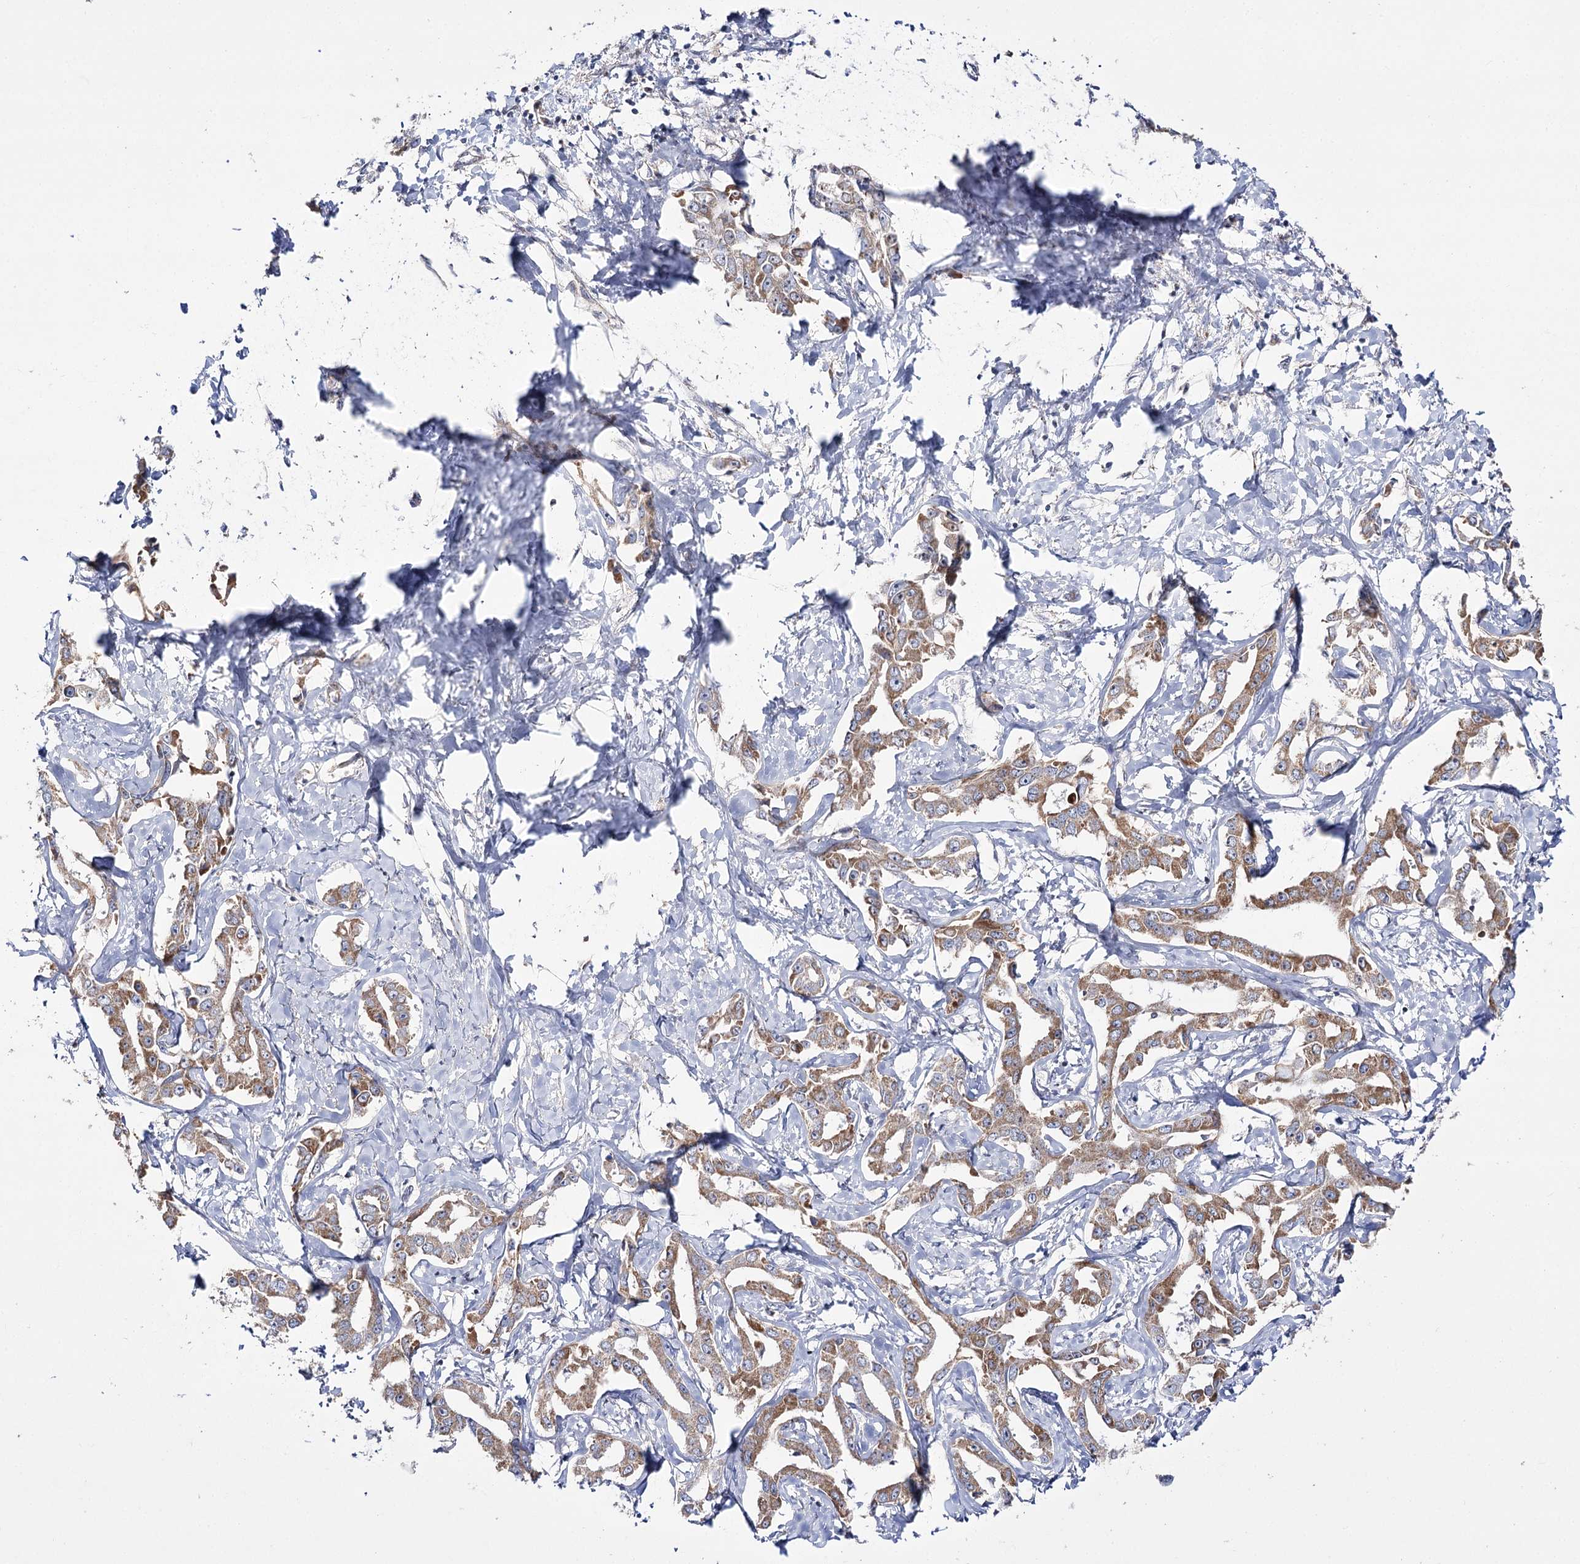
{"staining": {"intensity": "moderate", "quantity": ">75%", "location": "cytoplasmic/membranous"}, "tissue": "liver cancer", "cell_type": "Tumor cells", "image_type": "cancer", "snomed": [{"axis": "morphology", "description": "Cholangiocarcinoma"}, {"axis": "topography", "description": "Liver"}], "caption": "The photomicrograph exhibits staining of liver cancer (cholangiocarcinoma), revealing moderate cytoplasmic/membranous protein expression (brown color) within tumor cells.", "gene": "NADK2", "patient": {"sex": "male", "age": 59}}